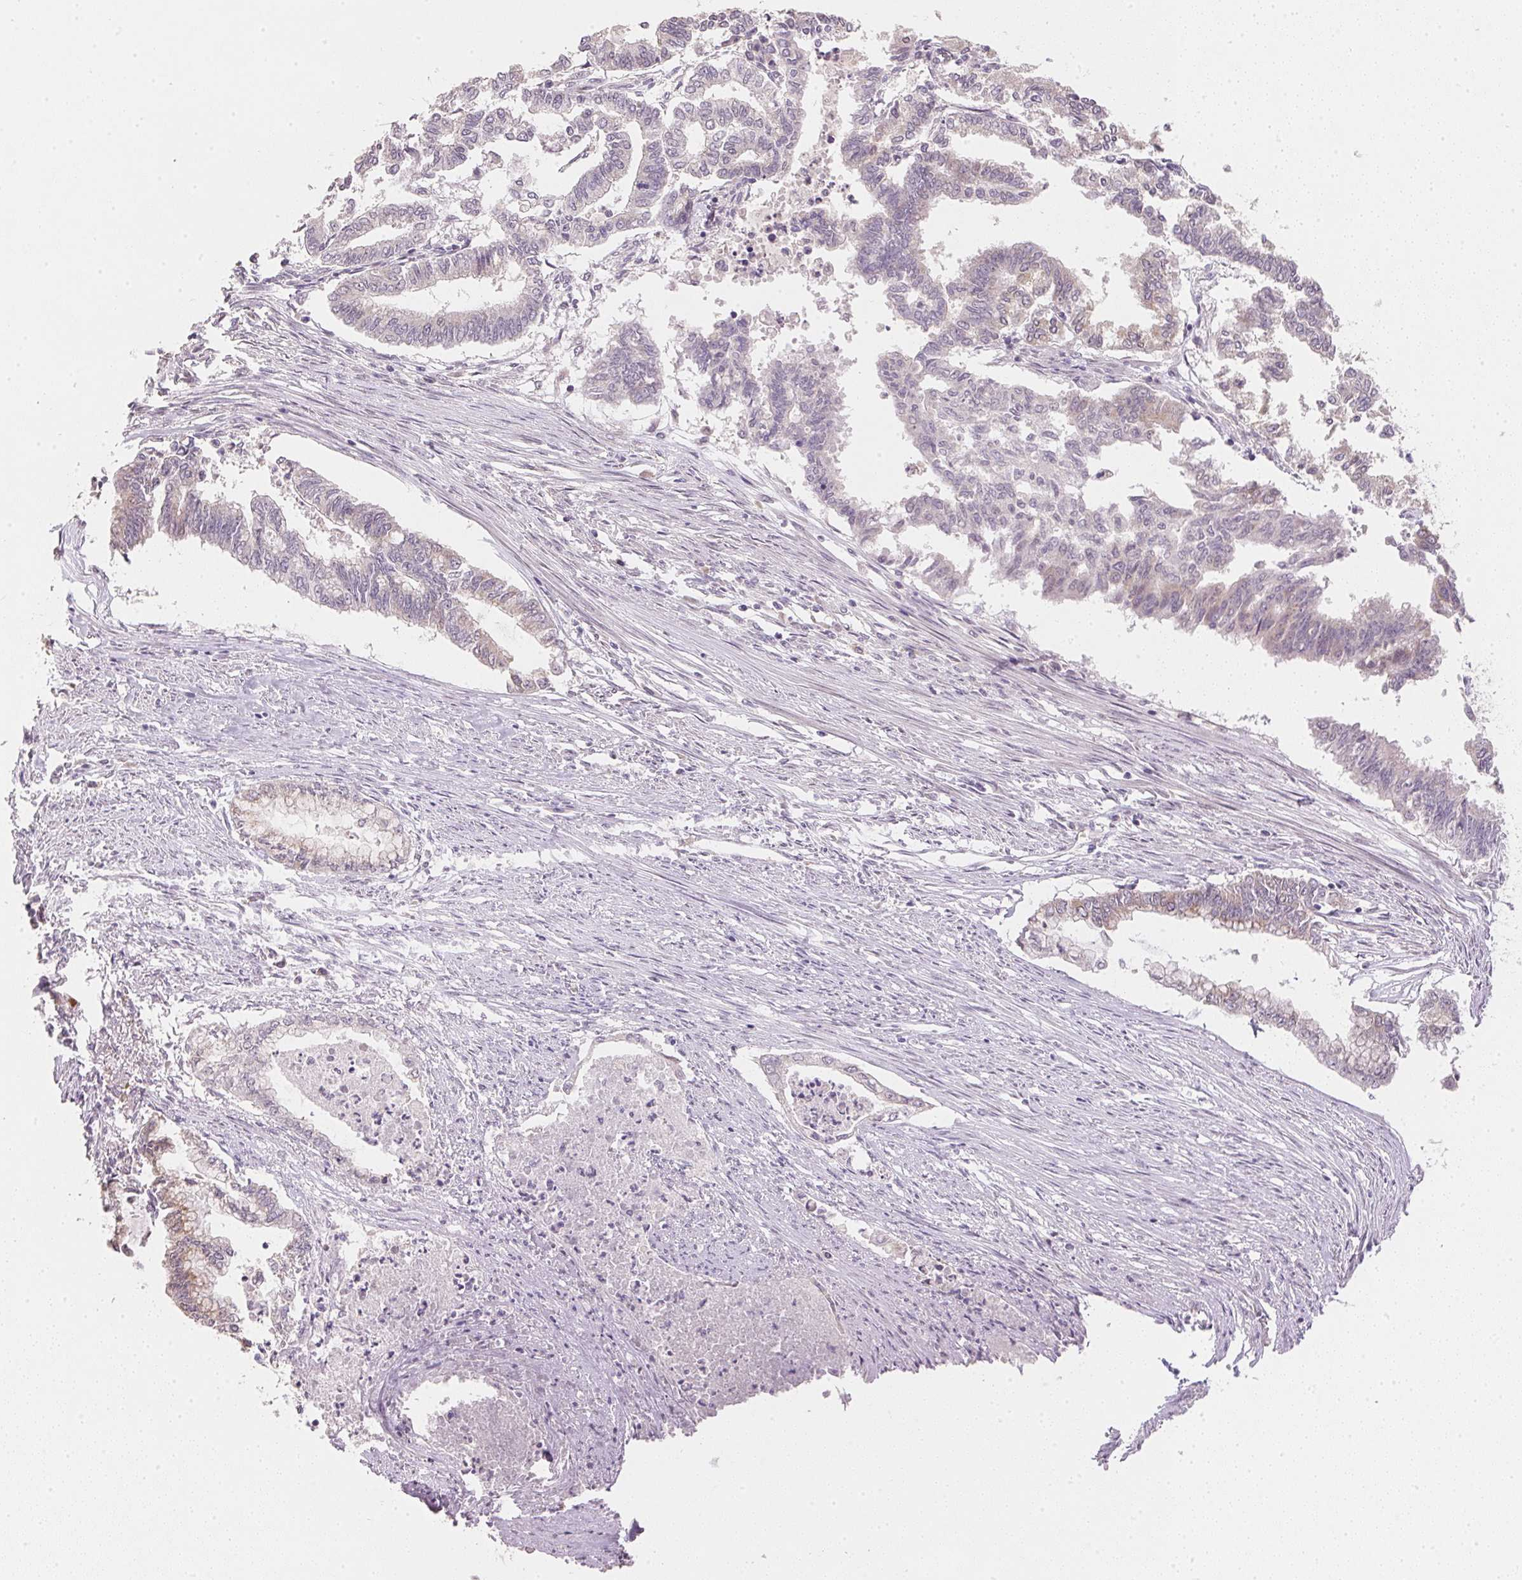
{"staining": {"intensity": "negative", "quantity": "none", "location": "none"}, "tissue": "endometrial cancer", "cell_type": "Tumor cells", "image_type": "cancer", "snomed": [{"axis": "morphology", "description": "Adenocarcinoma, NOS"}, {"axis": "topography", "description": "Endometrium"}], "caption": "Protein analysis of endometrial cancer displays no significant positivity in tumor cells.", "gene": "DHCR24", "patient": {"sex": "female", "age": 79}}